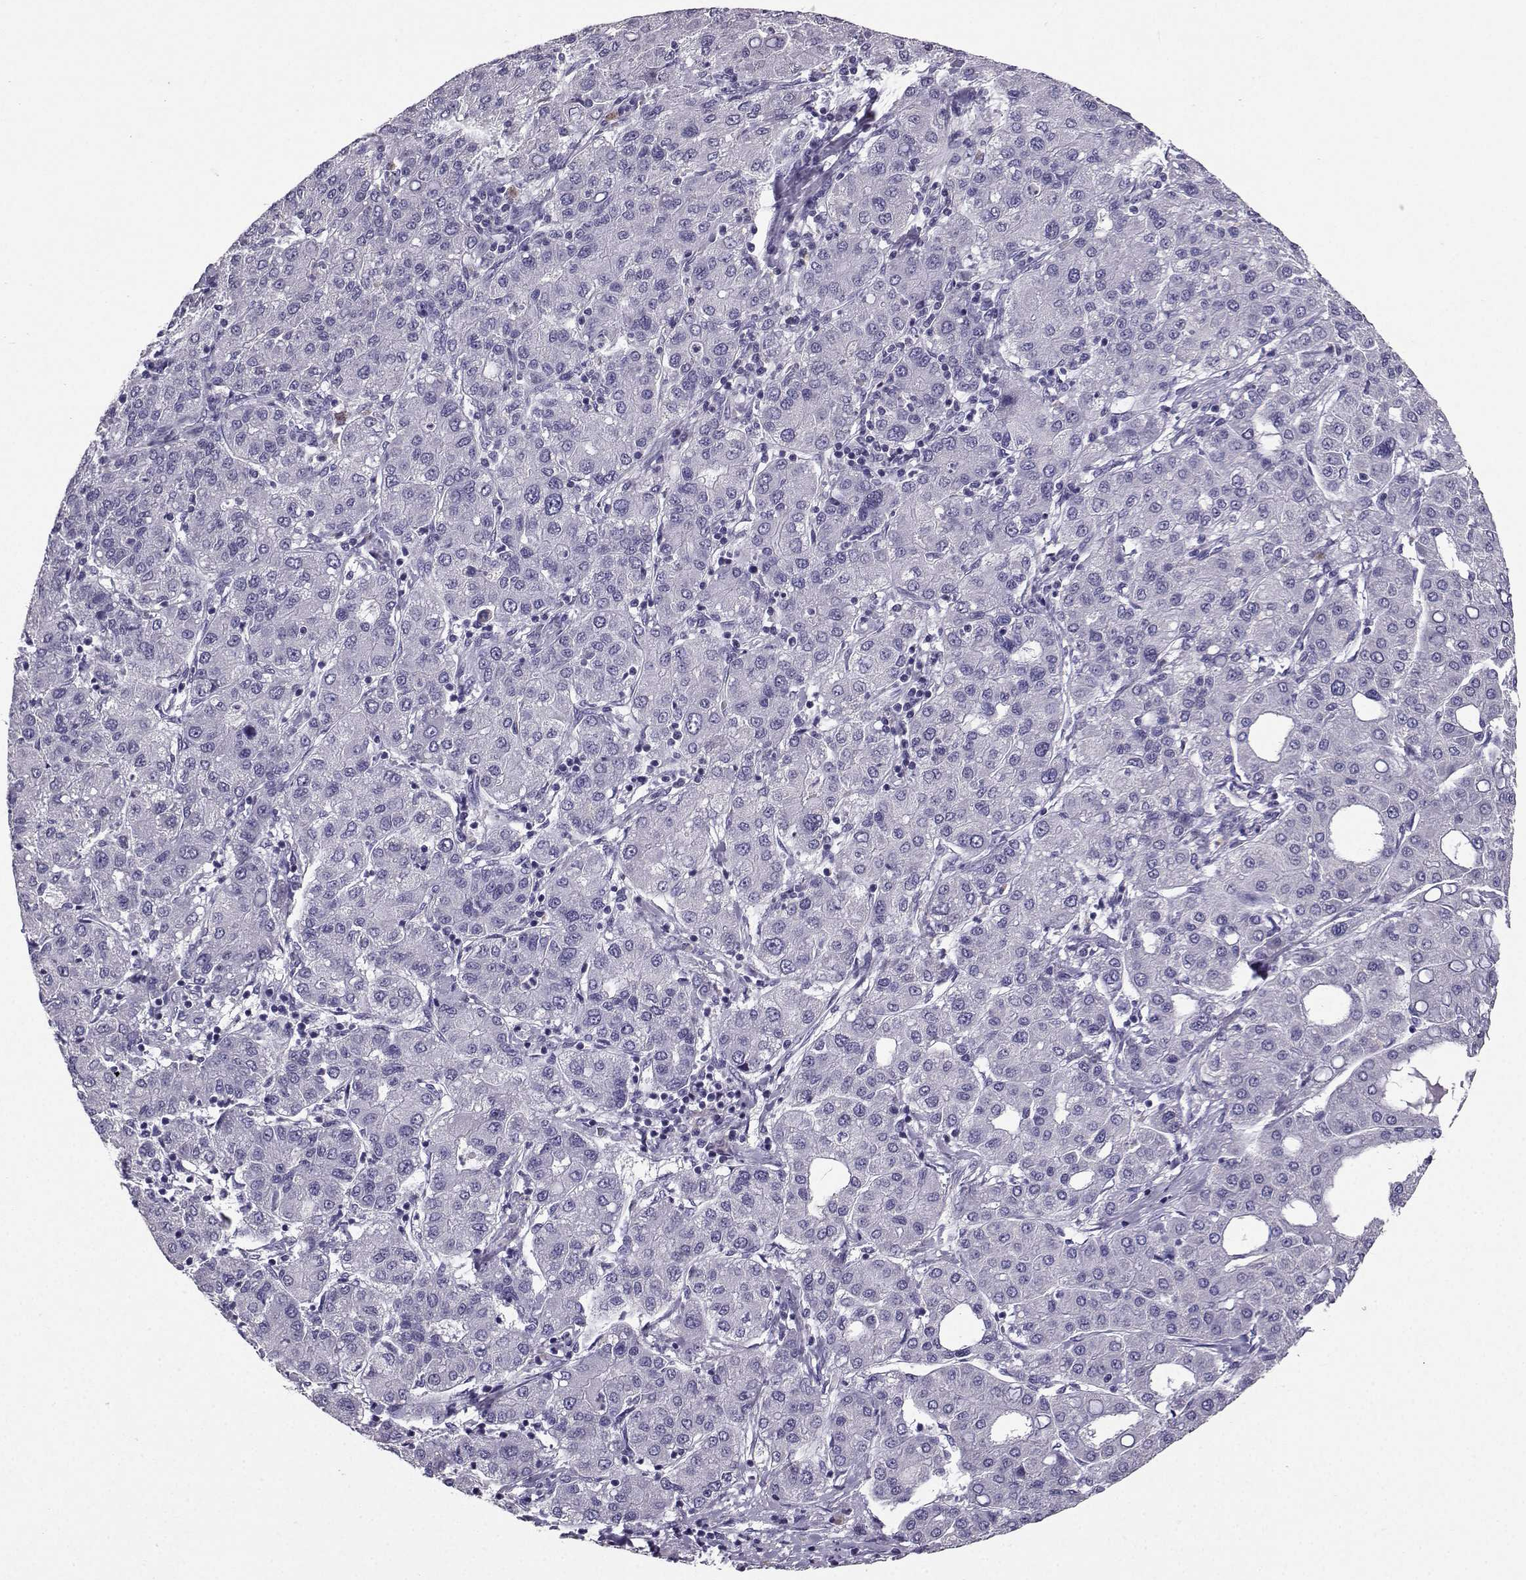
{"staining": {"intensity": "negative", "quantity": "none", "location": "none"}, "tissue": "liver cancer", "cell_type": "Tumor cells", "image_type": "cancer", "snomed": [{"axis": "morphology", "description": "Carcinoma, Hepatocellular, NOS"}, {"axis": "topography", "description": "Liver"}], "caption": "The image exhibits no staining of tumor cells in liver cancer. (DAB (3,3'-diaminobenzidine) IHC visualized using brightfield microscopy, high magnification).", "gene": "SPAG11B", "patient": {"sex": "male", "age": 65}}